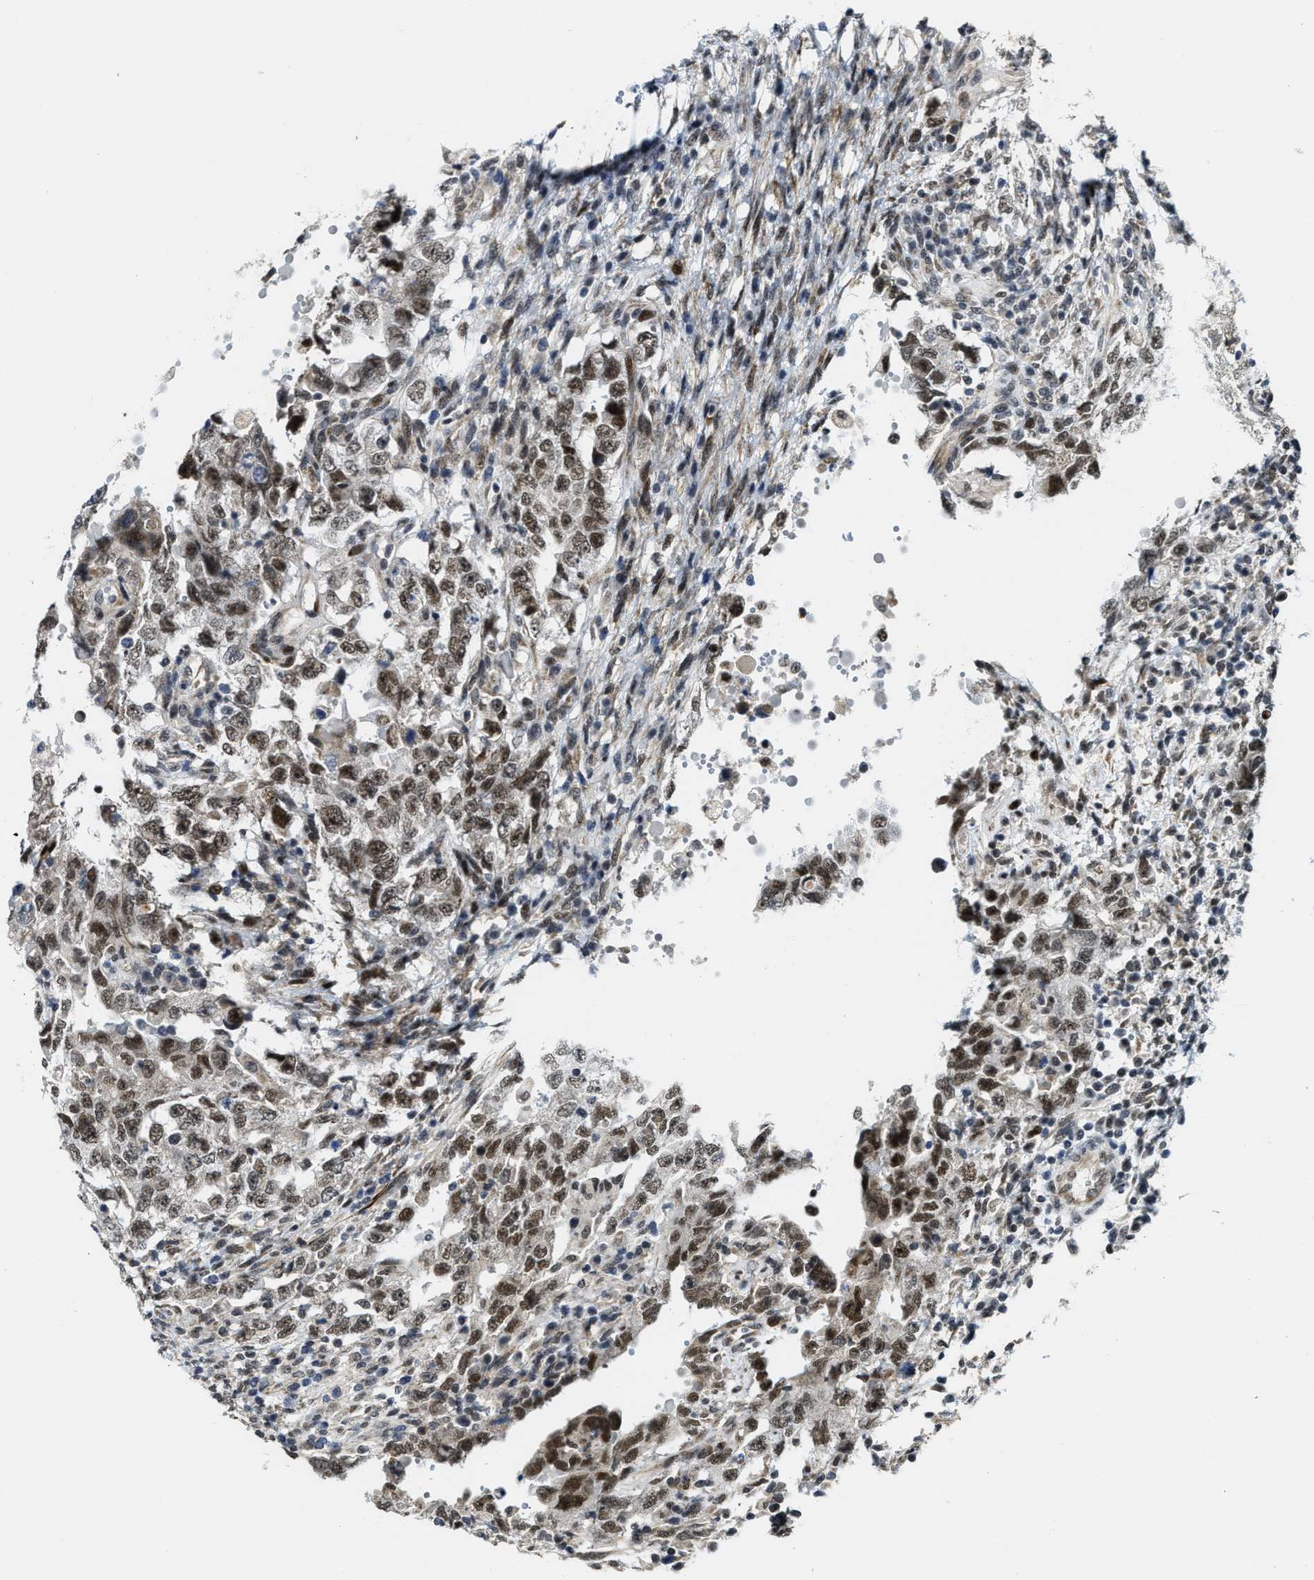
{"staining": {"intensity": "moderate", "quantity": ">75%", "location": "nuclear"}, "tissue": "testis cancer", "cell_type": "Tumor cells", "image_type": "cancer", "snomed": [{"axis": "morphology", "description": "Carcinoma, Embryonal, NOS"}, {"axis": "topography", "description": "Testis"}], "caption": "Brown immunohistochemical staining in human testis cancer (embryonal carcinoma) reveals moderate nuclear positivity in about >75% of tumor cells.", "gene": "ZNF250", "patient": {"sex": "male", "age": 26}}